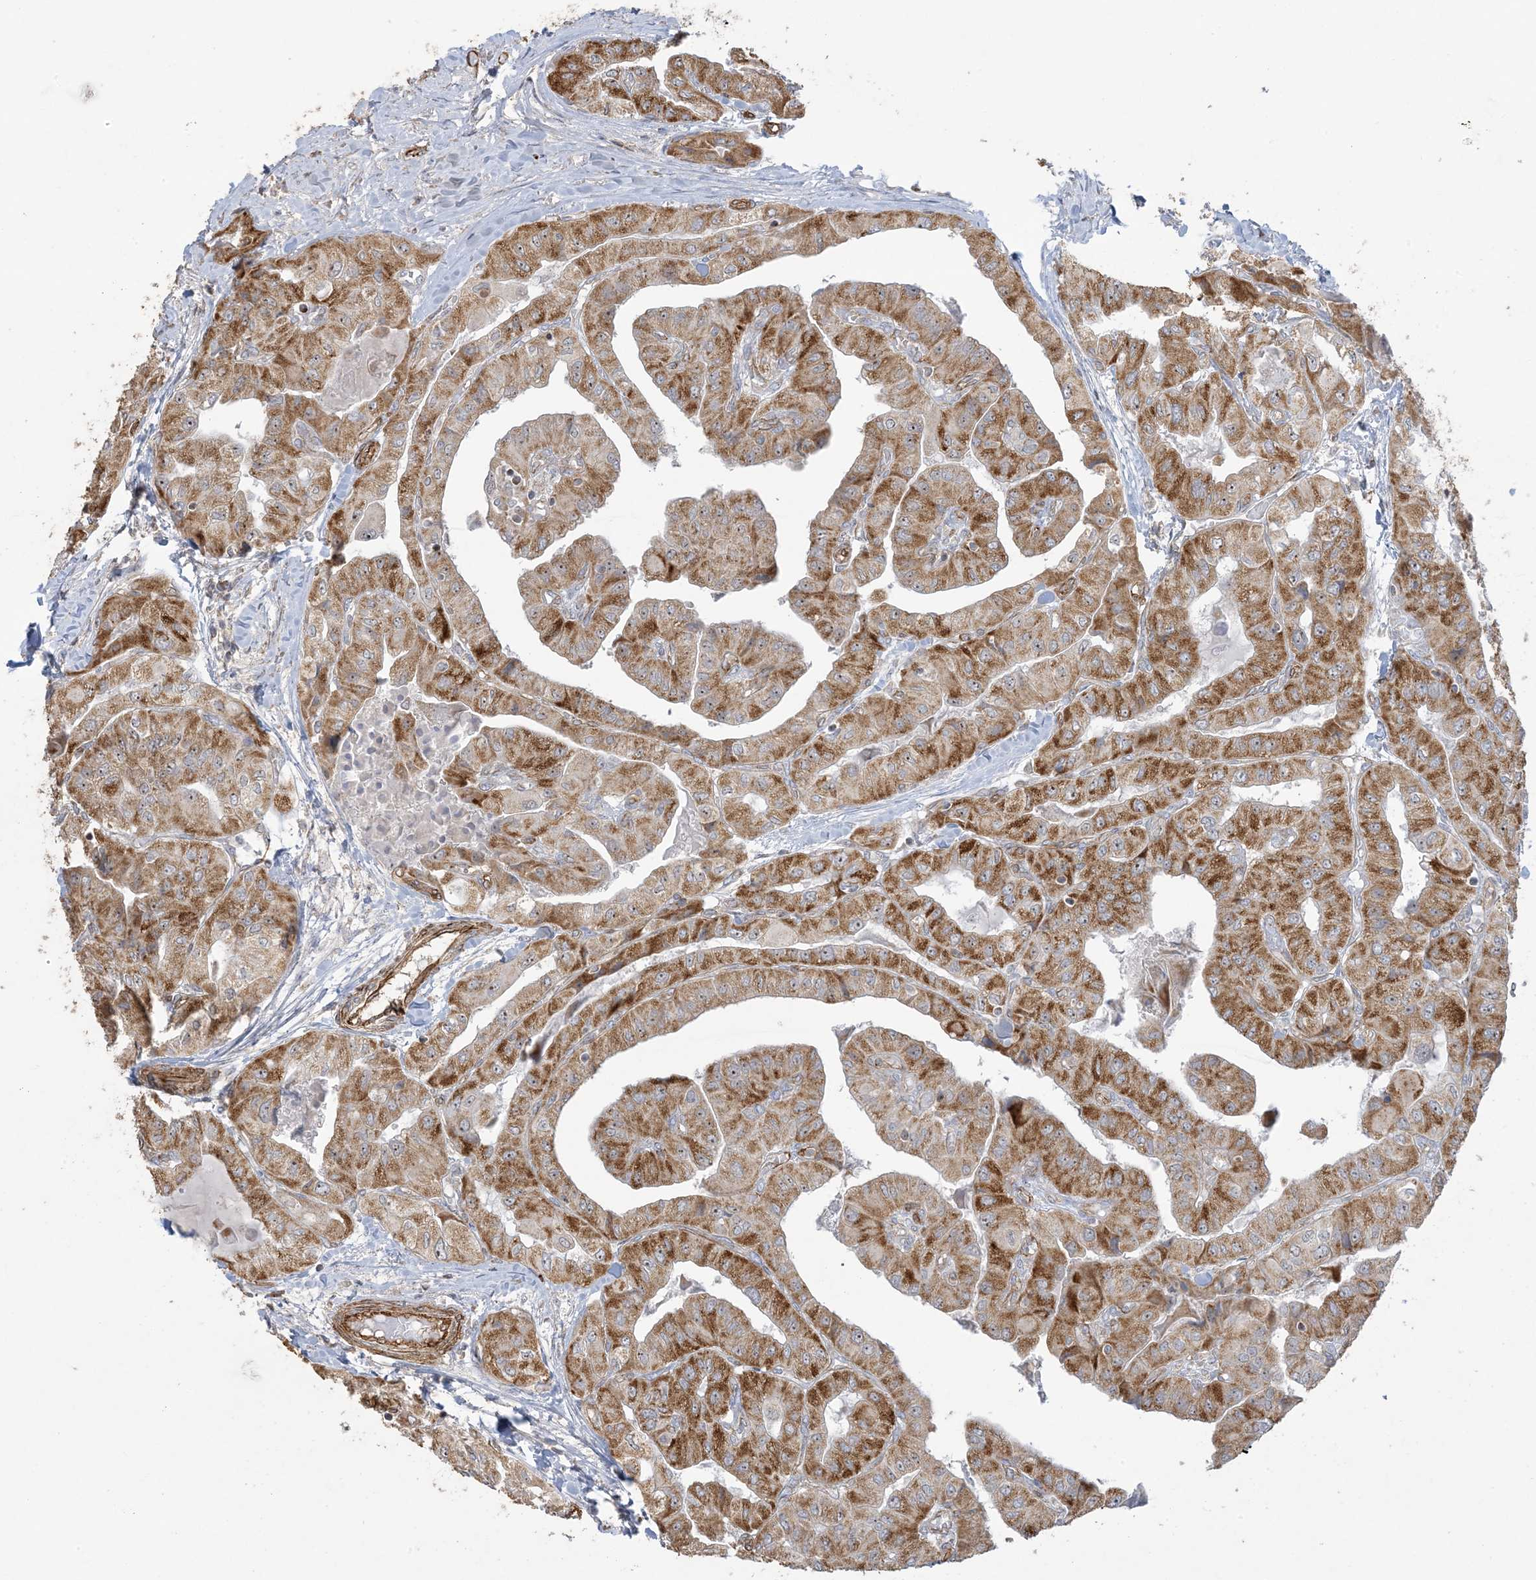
{"staining": {"intensity": "moderate", "quantity": ">75%", "location": "cytoplasmic/membranous"}, "tissue": "thyroid cancer", "cell_type": "Tumor cells", "image_type": "cancer", "snomed": [{"axis": "morphology", "description": "Papillary adenocarcinoma, NOS"}, {"axis": "topography", "description": "Thyroid gland"}], "caption": "Immunohistochemical staining of human thyroid cancer (papillary adenocarcinoma) demonstrates medium levels of moderate cytoplasmic/membranous protein staining in approximately >75% of tumor cells.", "gene": "AGA", "patient": {"sex": "female", "age": 59}}